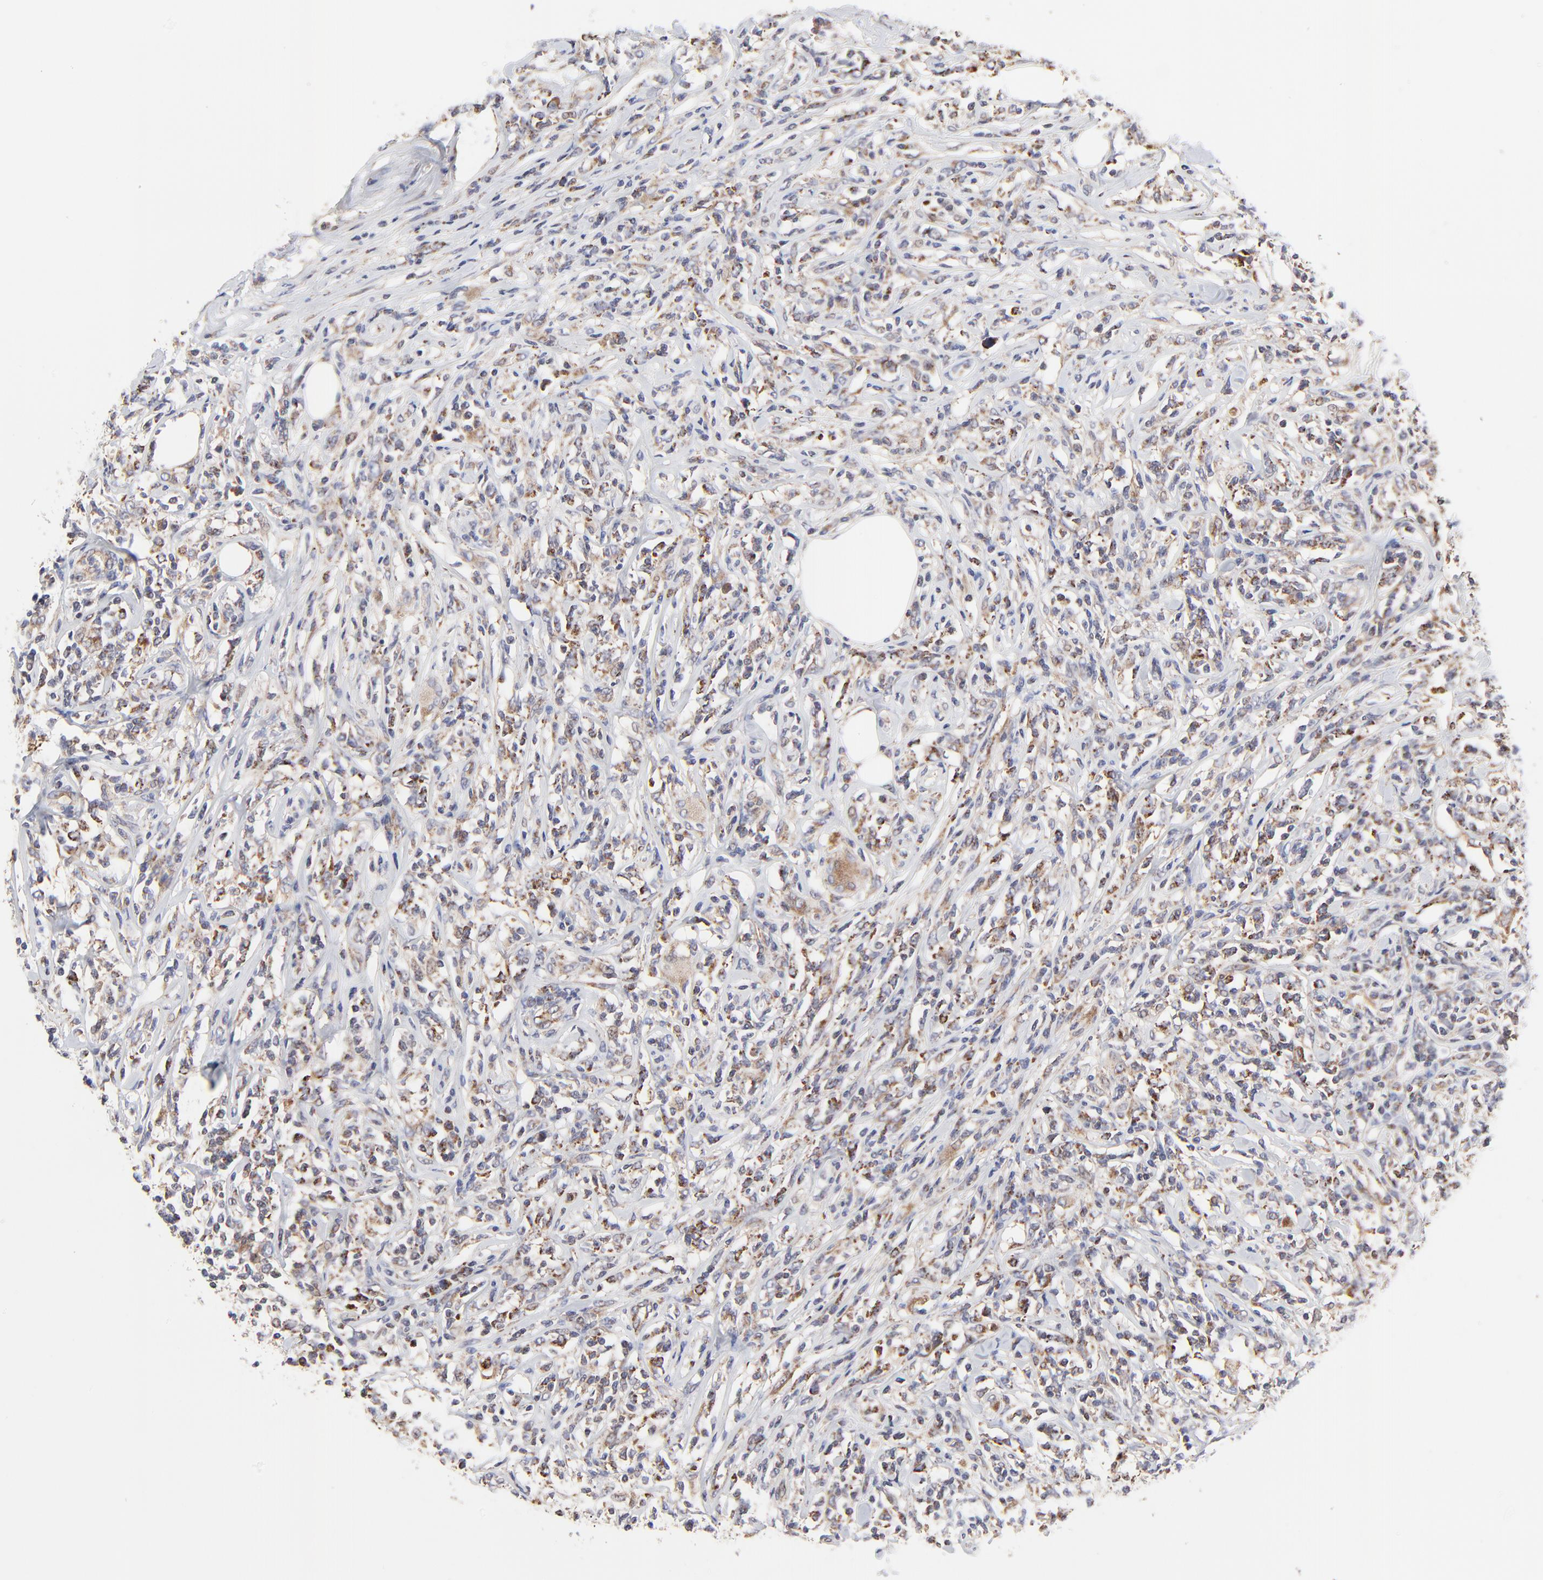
{"staining": {"intensity": "moderate", "quantity": "<25%", "location": "cytoplasmic/membranous"}, "tissue": "lymphoma", "cell_type": "Tumor cells", "image_type": "cancer", "snomed": [{"axis": "morphology", "description": "Malignant lymphoma, non-Hodgkin's type, High grade"}, {"axis": "topography", "description": "Lymph node"}], "caption": "Malignant lymphoma, non-Hodgkin's type (high-grade) was stained to show a protein in brown. There is low levels of moderate cytoplasmic/membranous positivity in approximately <25% of tumor cells.", "gene": "ZNF550", "patient": {"sex": "female", "age": 84}}